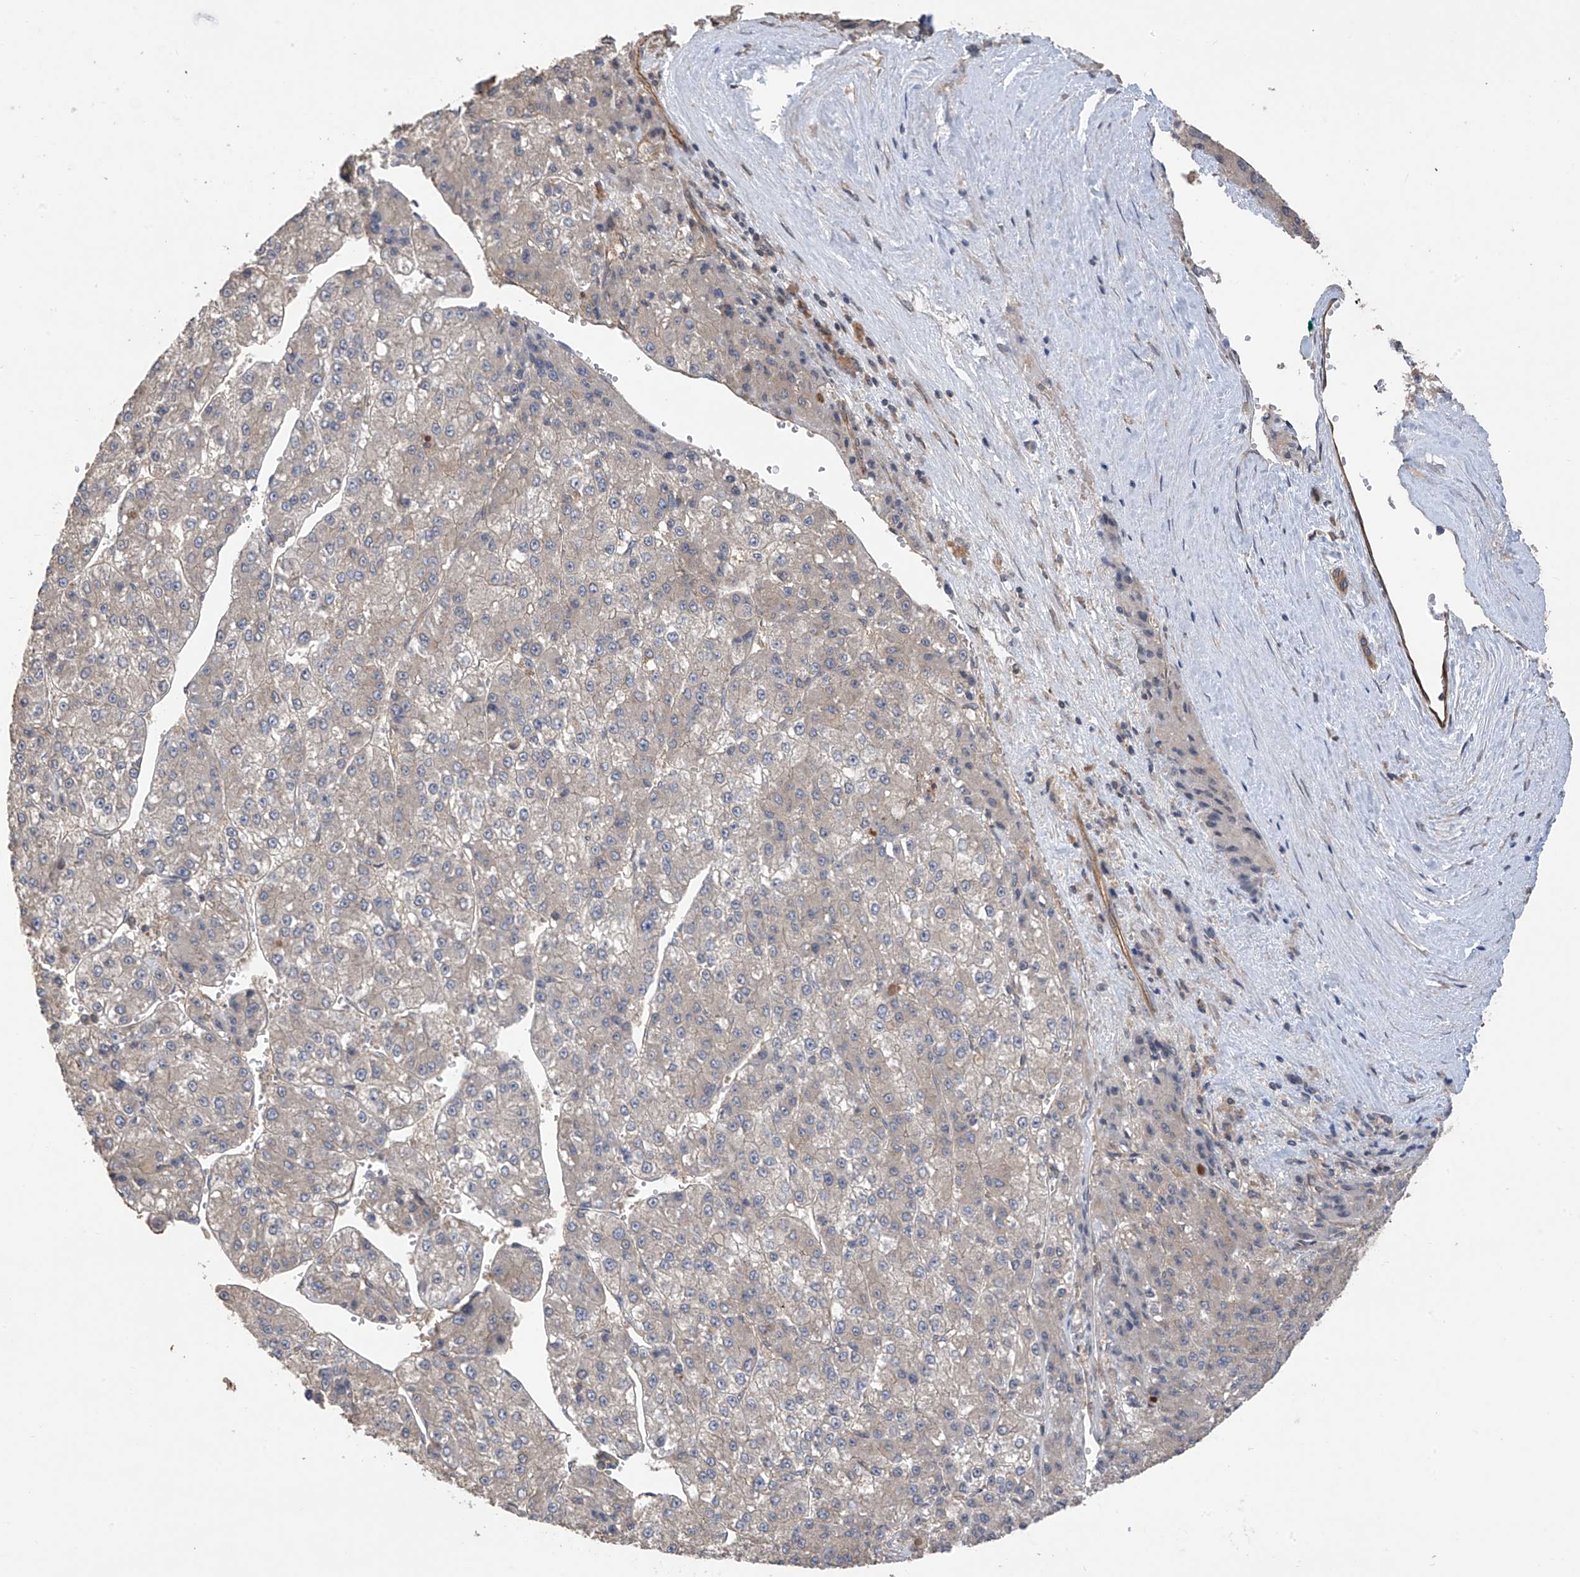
{"staining": {"intensity": "negative", "quantity": "none", "location": "none"}, "tissue": "liver cancer", "cell_type": "Tumor cells", "image_type": "cancer", "snomed": [{"axis": "morphology", "description": "Carcinoma, Hepatocellular, NOS"}, {"axis": "topography", "description": "Liver"}], "caption": "Tumor cells are negative for brown protein staining in hepatocellular carcinoma (liver).", "gene": "PHACTR4", "patient": {"sex": "female", "age": 73}}